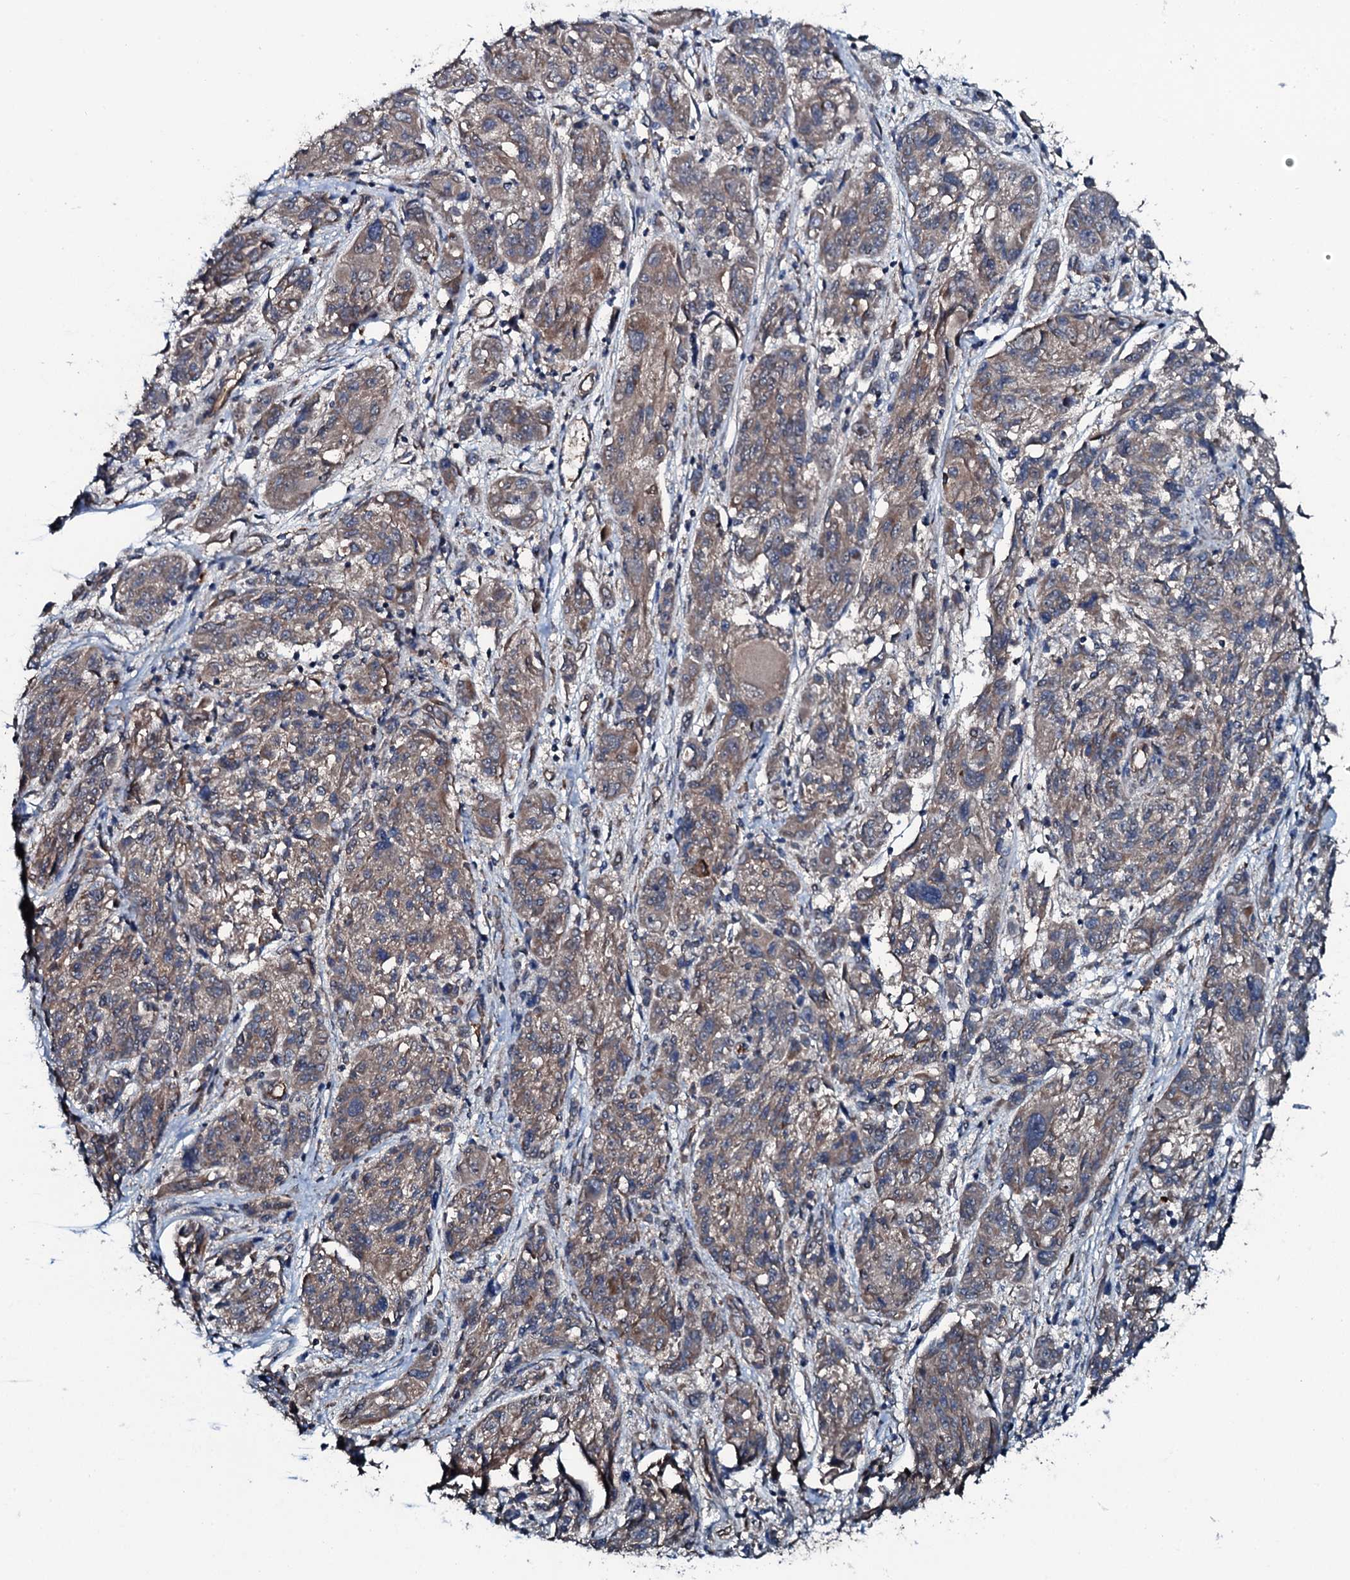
{"staining": {"intensity": "weak", "quantity": ">75%", "location": "cytoplasmic/membranous"}, "tissue": "melanoma", "cell_type": "Tumor cells", "image_type": "cancer", "snomed": [{"axis": "morphology", "description": "Malignant melanoma, NOS"}, {"axis": "topography", "description": "Skin"}], "caption": "Brown immunohistochemical staining in human malignant melanoma exhibits weak cytoplasmic/membranous positivity in about >75% of tumor cells.", "gene": "TRIM7", "patient": {"sex": "male", "age": 53}}